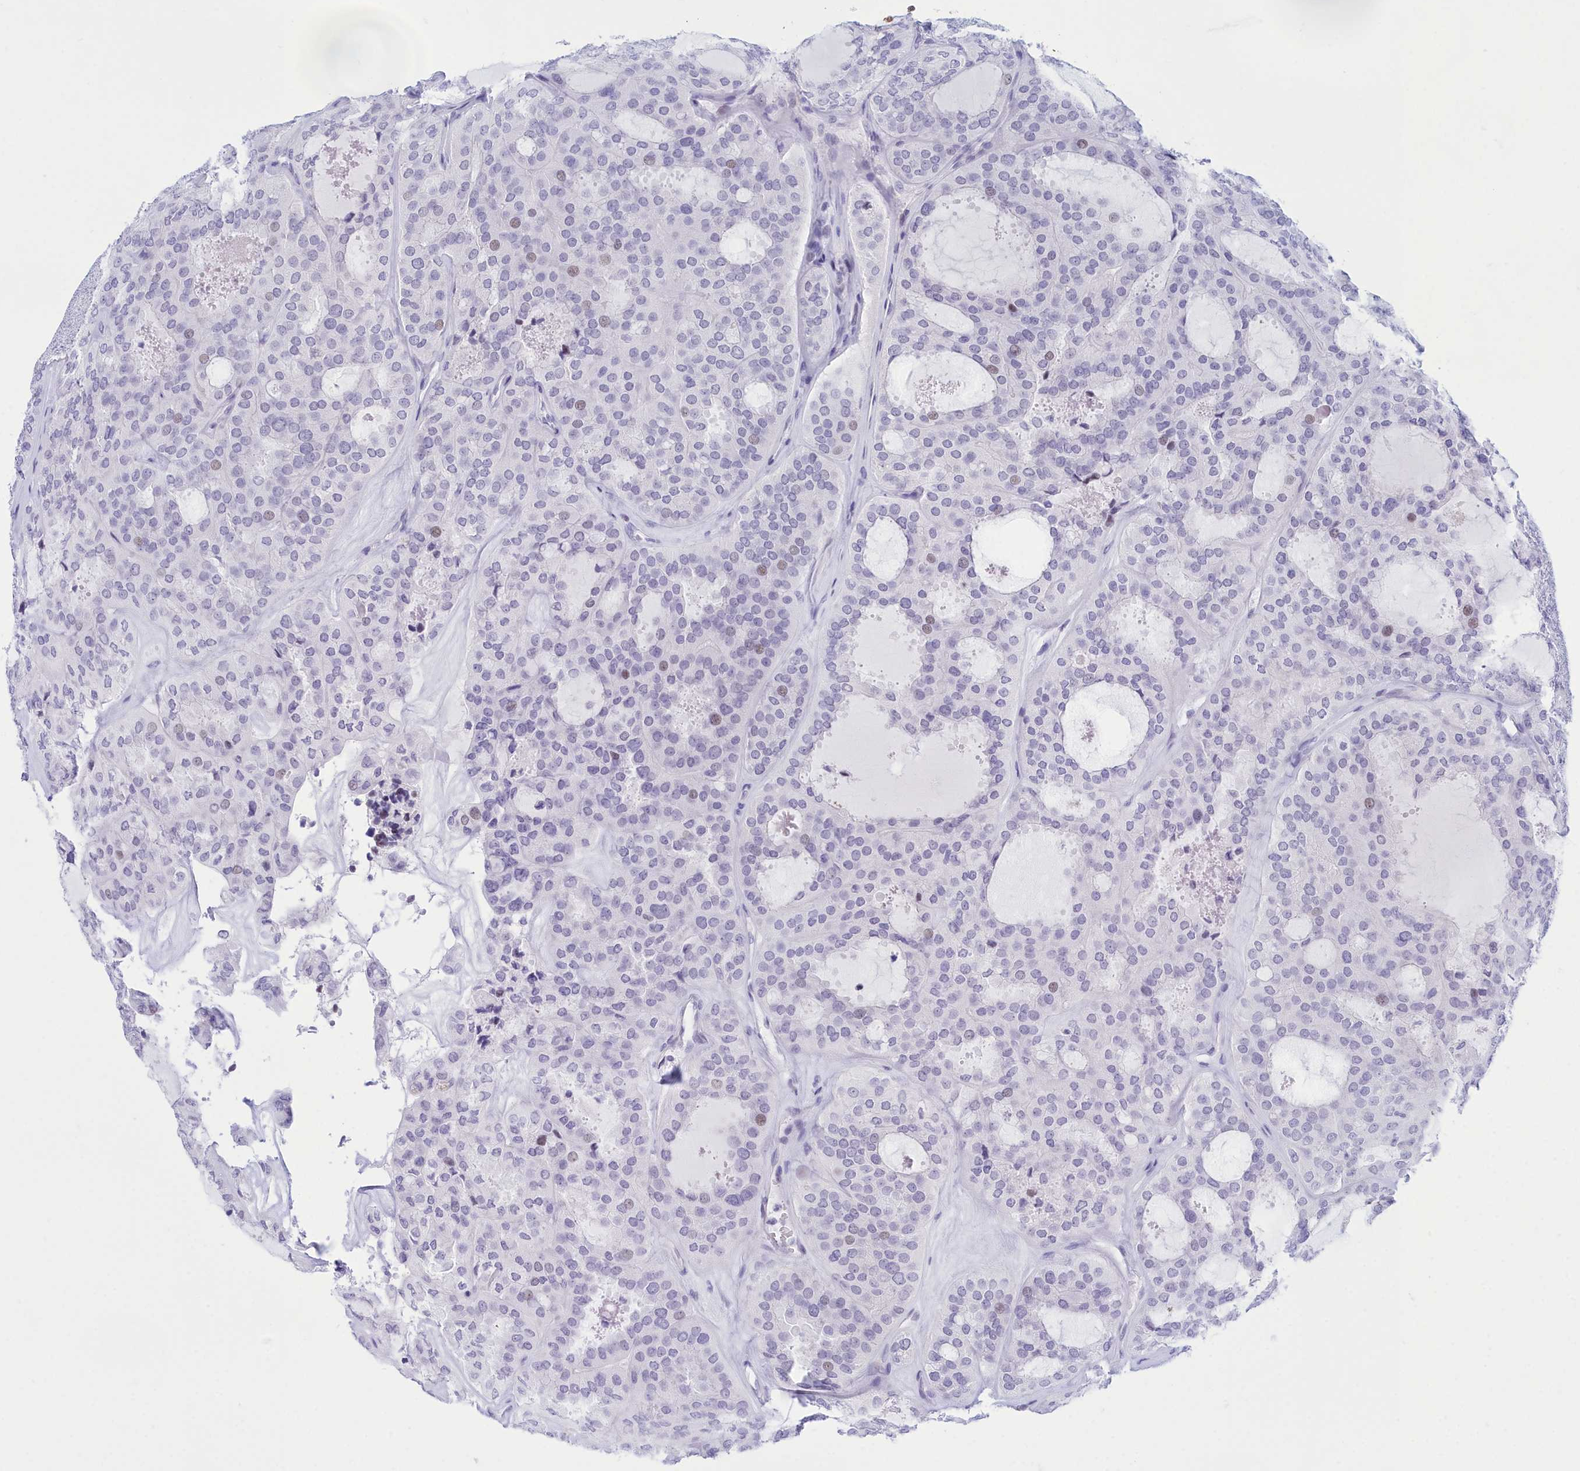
{"staining": {"intensity": "weak", "quantity": "<25%", "location": "nuclear"}, "tissue": "thyroid cancer", "cell_type": "Tumor cells", "image_type": "cancer", "snomed": [{"axis": "morphology", "description": "Follicular adenoma carcinoma, NOS"}, {"axis": "topography", "description": "Thyroid gland"}], "caption": "Immunohistochemistry of thyroid follicular adenoma carcinoma exhibits no positivity in tumor cells.", "gene": "SNX20", "patient": {"sex": "male", "age": 75}}